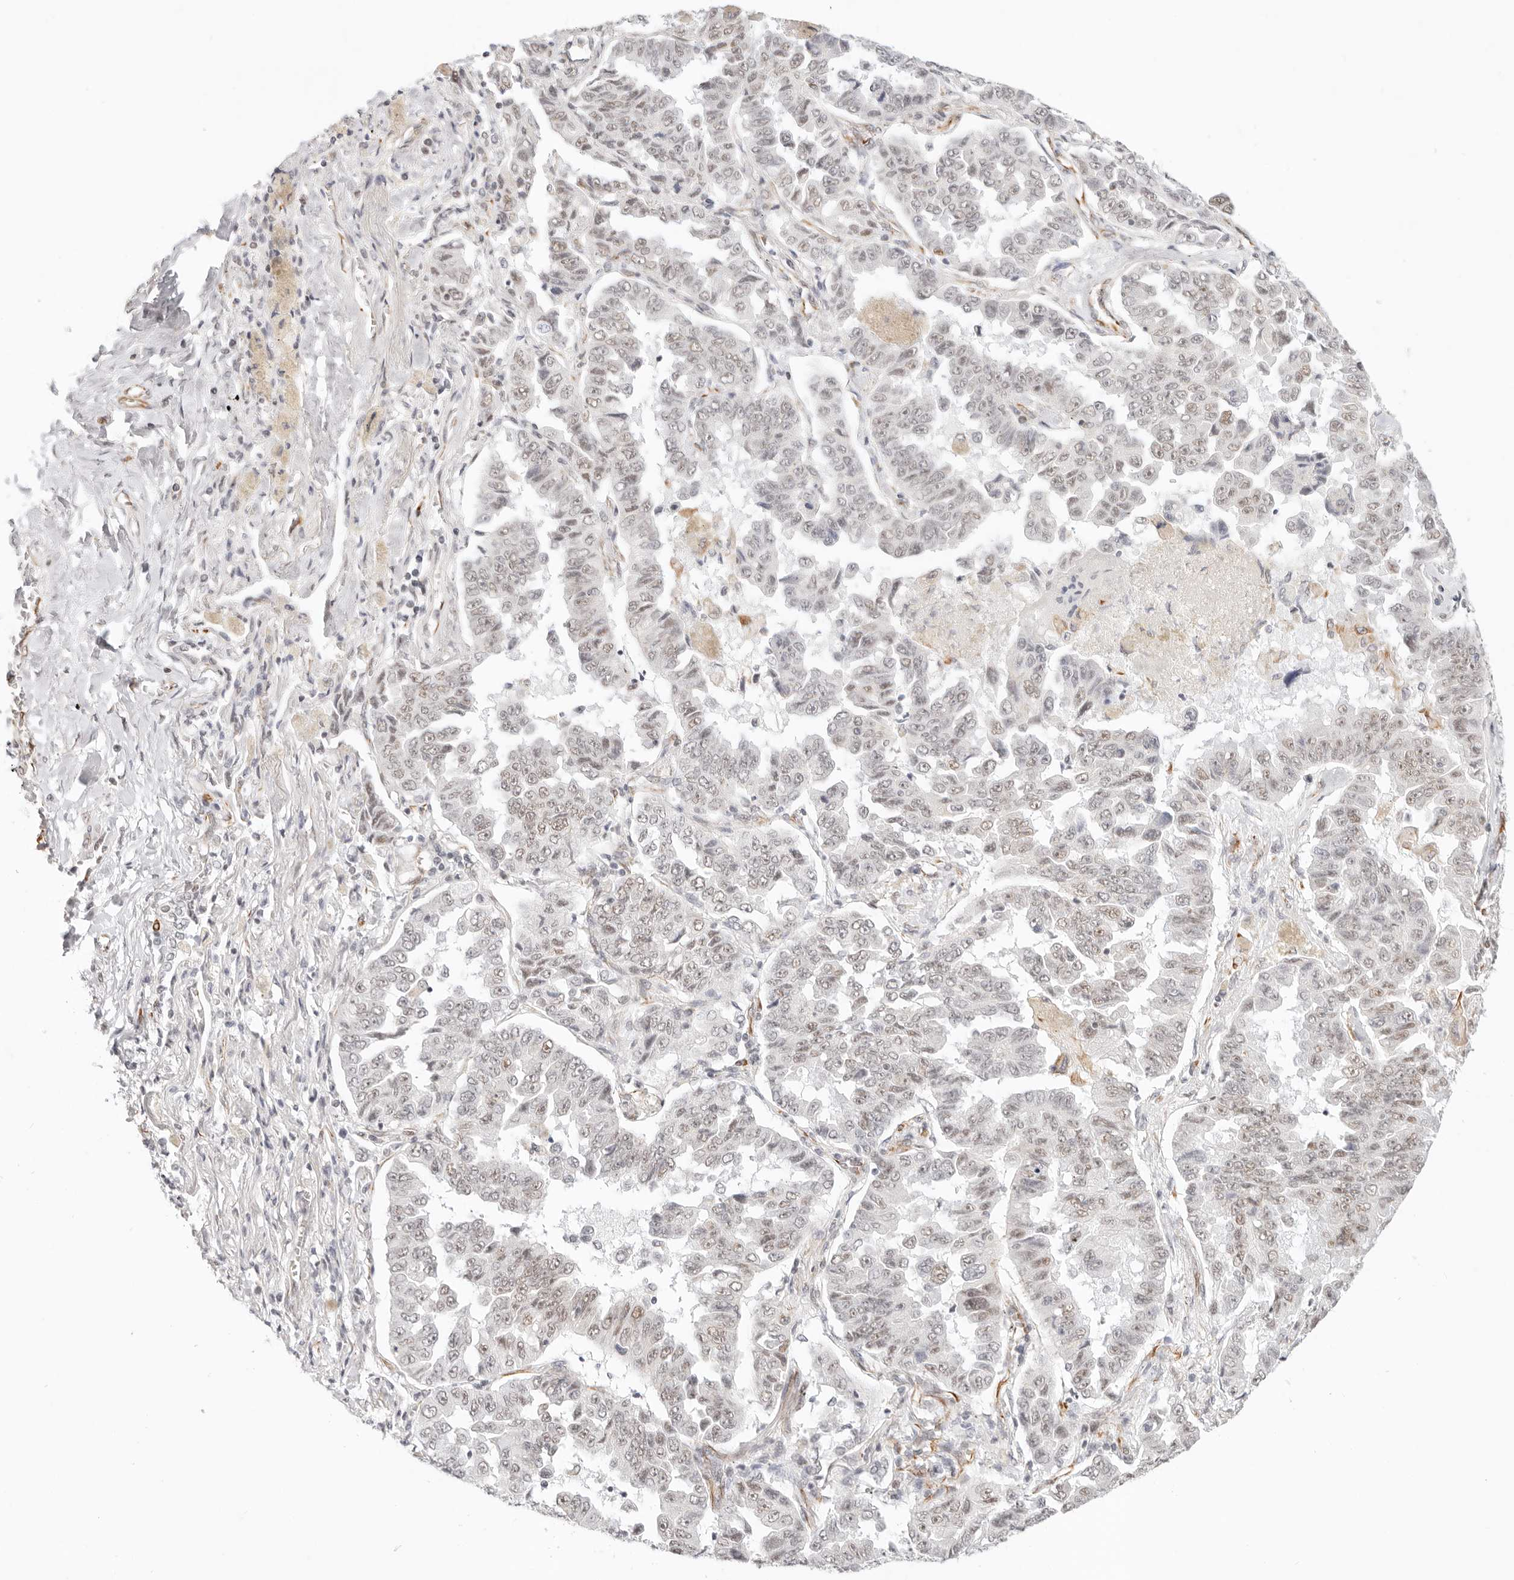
{"staining": {"intensity": "moderate", "quantity": "<25%", "location": "nuclear"}, "tissue": "lung cancer", "cell_type": "Tumor cells", "image_type": "cancer", "snomed": [{"axis": "morphology", "description": "Adenocarcinoma, NOS"}, {"axis": "topography", "description": "Lung"}], "caption": "Protein expression analysis of human lung cancer (adenocarcinoma) reveals moderate nuclear expression in approximately <25% of tumor cells.", "gene": "ZC3H11A", "patient": {"sex": "female", "age": 51}}